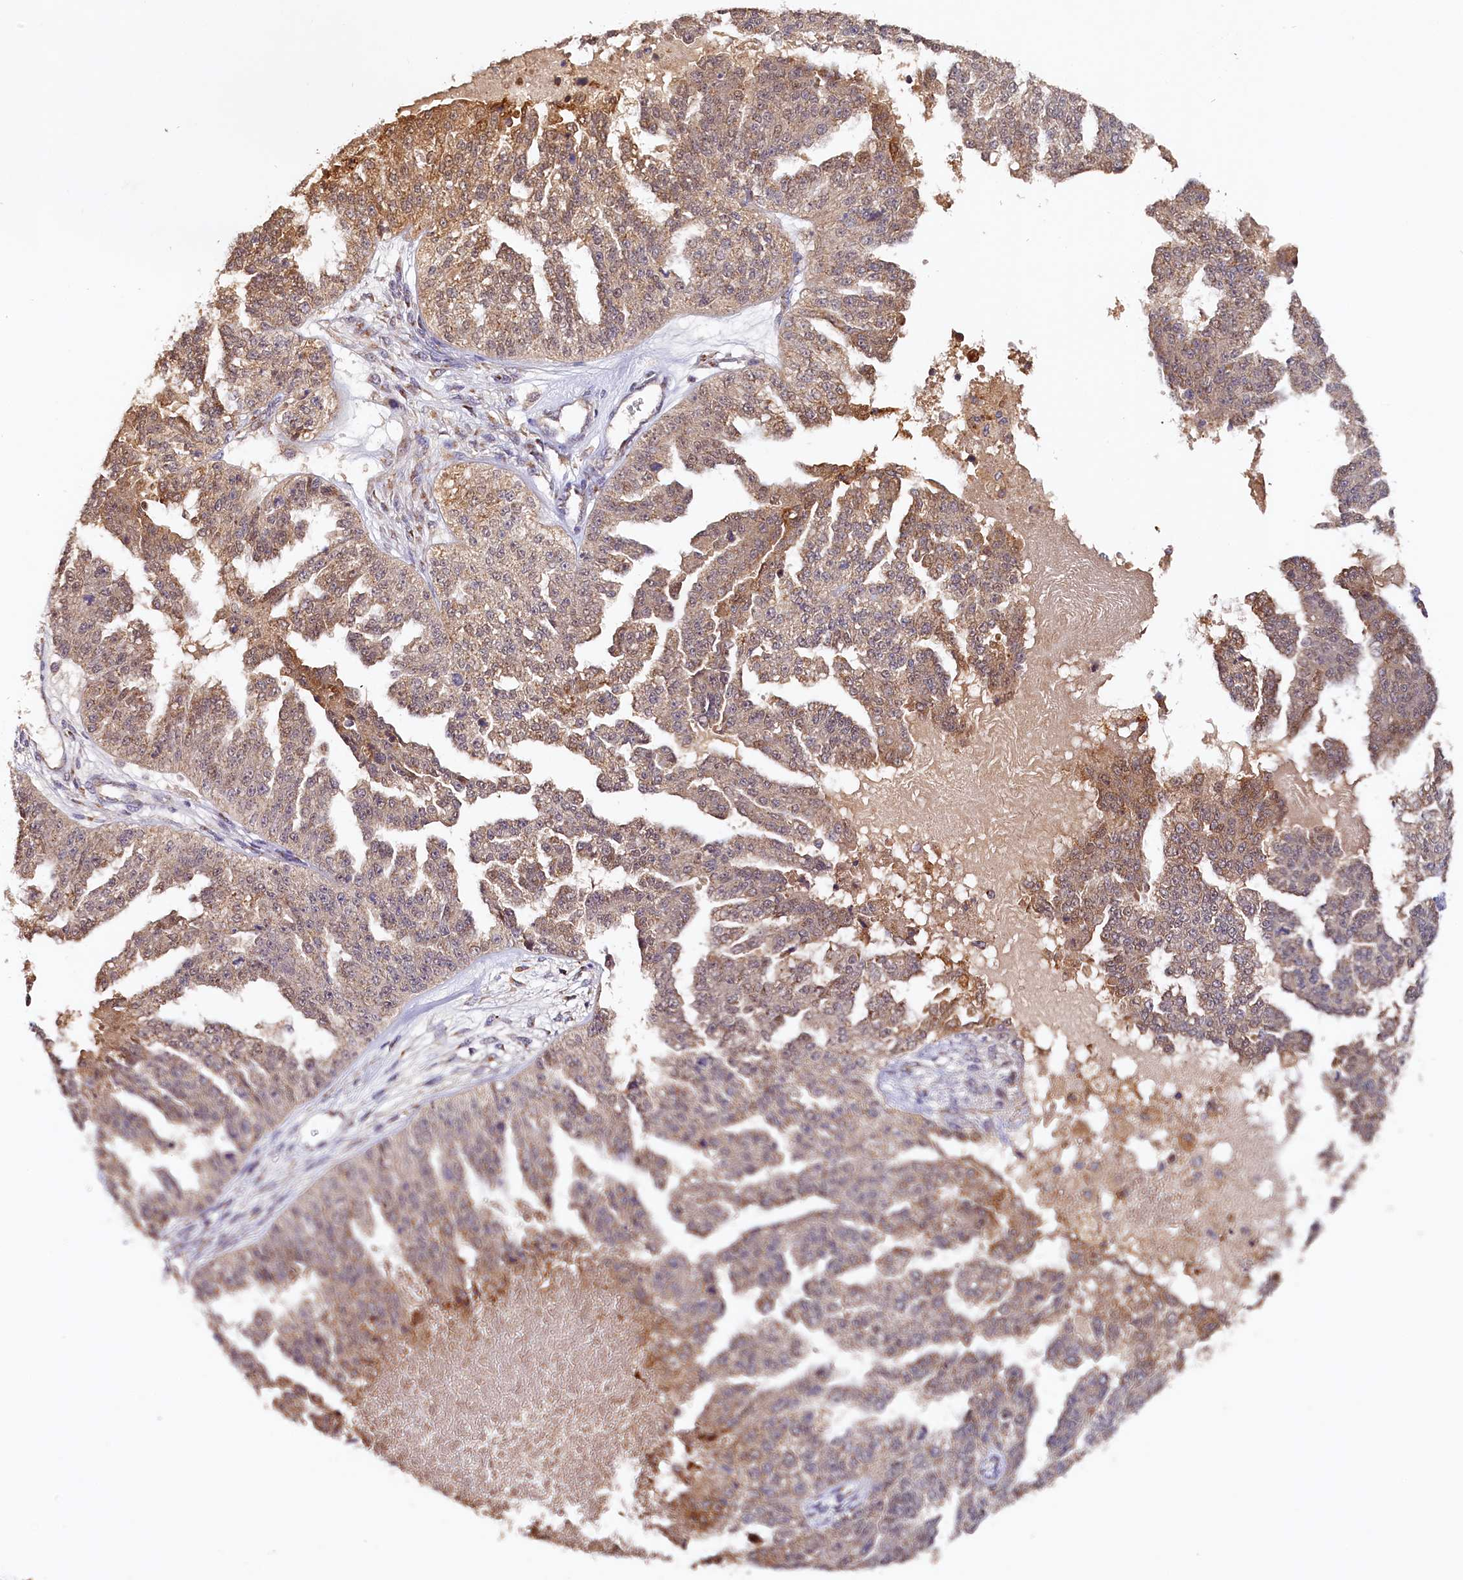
{"staining": {"intensity": "moderate", "quantity": ">75%", "location": "cytoplasmic/membranous"}, "tissue": "ovarian cancer", "cell_type": "Tumor cells", "image_type": "cancer", "snomed": [{"axis": "morphology", "description": "Cystadenocarcinoma, serous, NOS"}, {"axis": "topography", "description": "Ovary"}], "caption": "This micrograph exhibits ovarian cancer stained with IHC to label a protein in brown. The cytoplasmic/membranous of tumor cells show moderate positivity for the protein. Nuclei are counter-stained blue.", "gene": "TANGO6", "patient": {"sex": "female", "age": 58}}